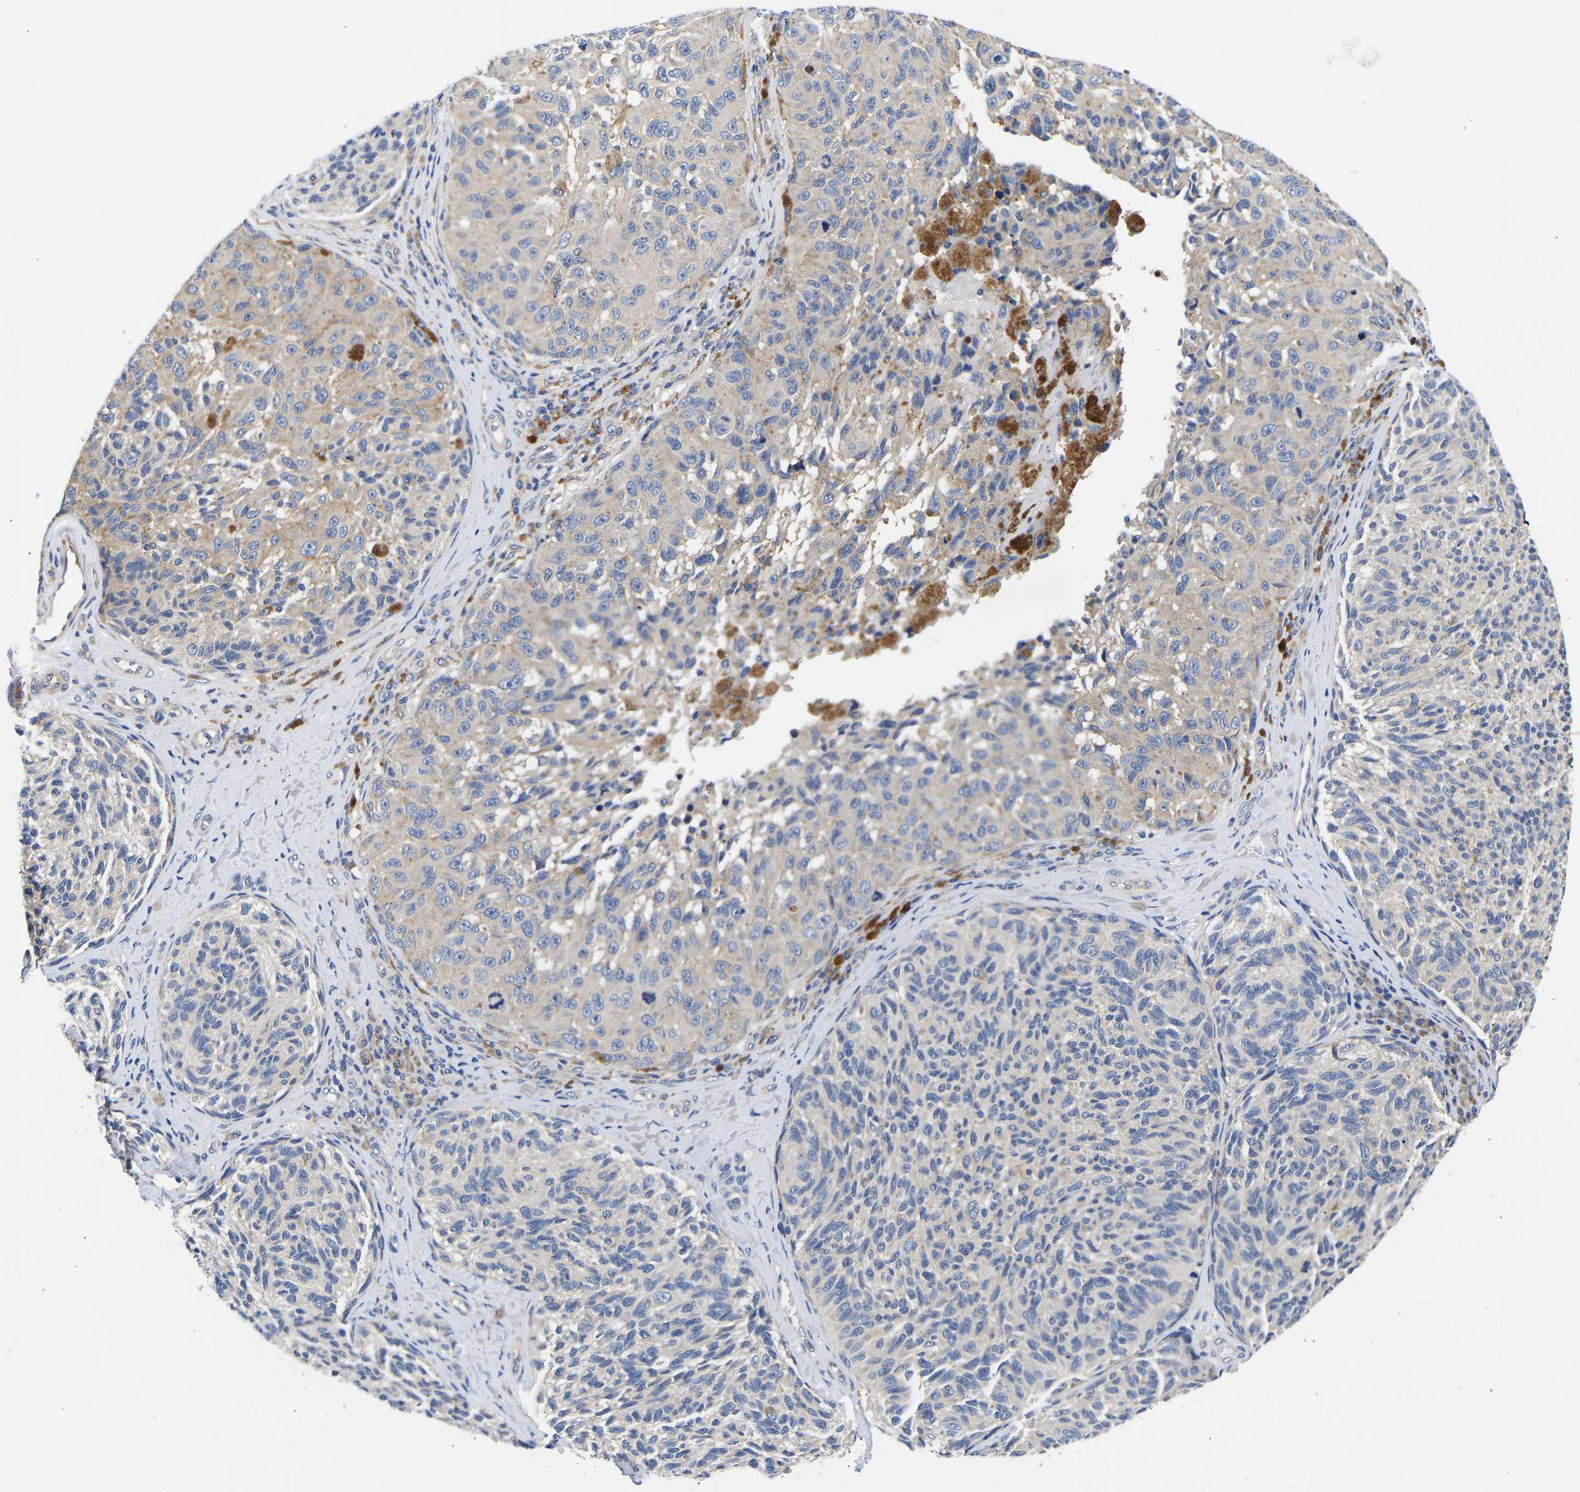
{"staining": {"intensity": "negative", "quantity": "none", "location": "none"}, "tissue": "melanoma", "cell_type": "Tumor cells", "image_type": "cancer", "snomed": [{"axis": "morphology", "description": "Malignant melanoma, NOS"}, {"axis": "topography", "description": "Skin"}], "caption": "A high-resolution image shows IHC staining of malignant melanoma, which exhibits no significant positivity in tumor cells.", "gene": "CCDC6", "patient": {"sex": "female", "age": 73}}